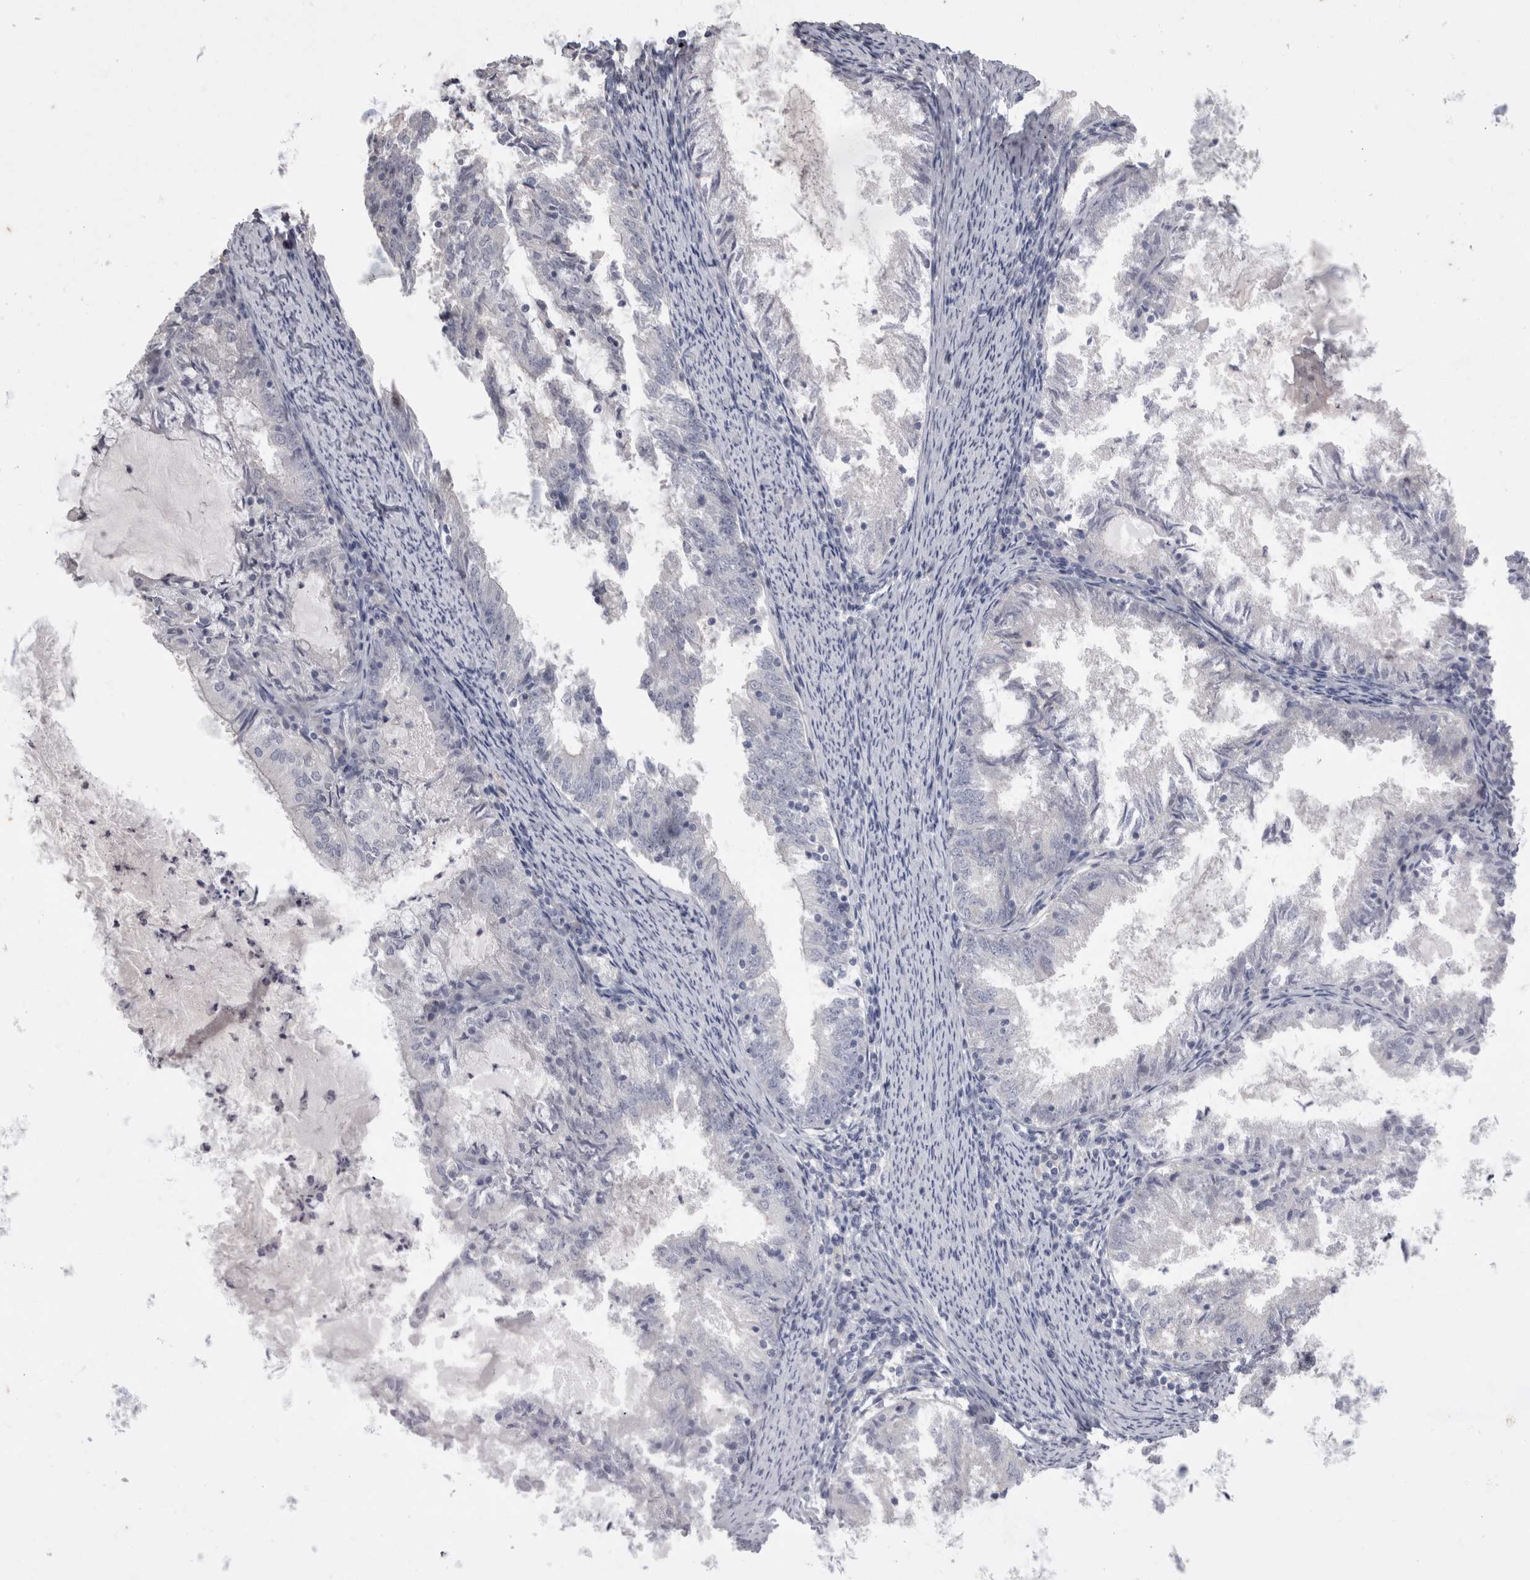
{"staining": {"intensity": "negative", "quantity": "none", "location": "none"}, "tissue": "endometrial cancer", "cell_type": "Tumor cells", "image_type": "cancer", "snomed": [{"axis": "morphology", "description": "Adenocarcinoma, NOS"}, {"axis": "topography", "description": "Endometrium"}], "caption": "The immunohistochemistry (IHC) micrograph has no significant expression in tumor cells of endometrial cancer tissue.", "gene": "ADAM2", "patient": {"sex": "female", "age": 57}}